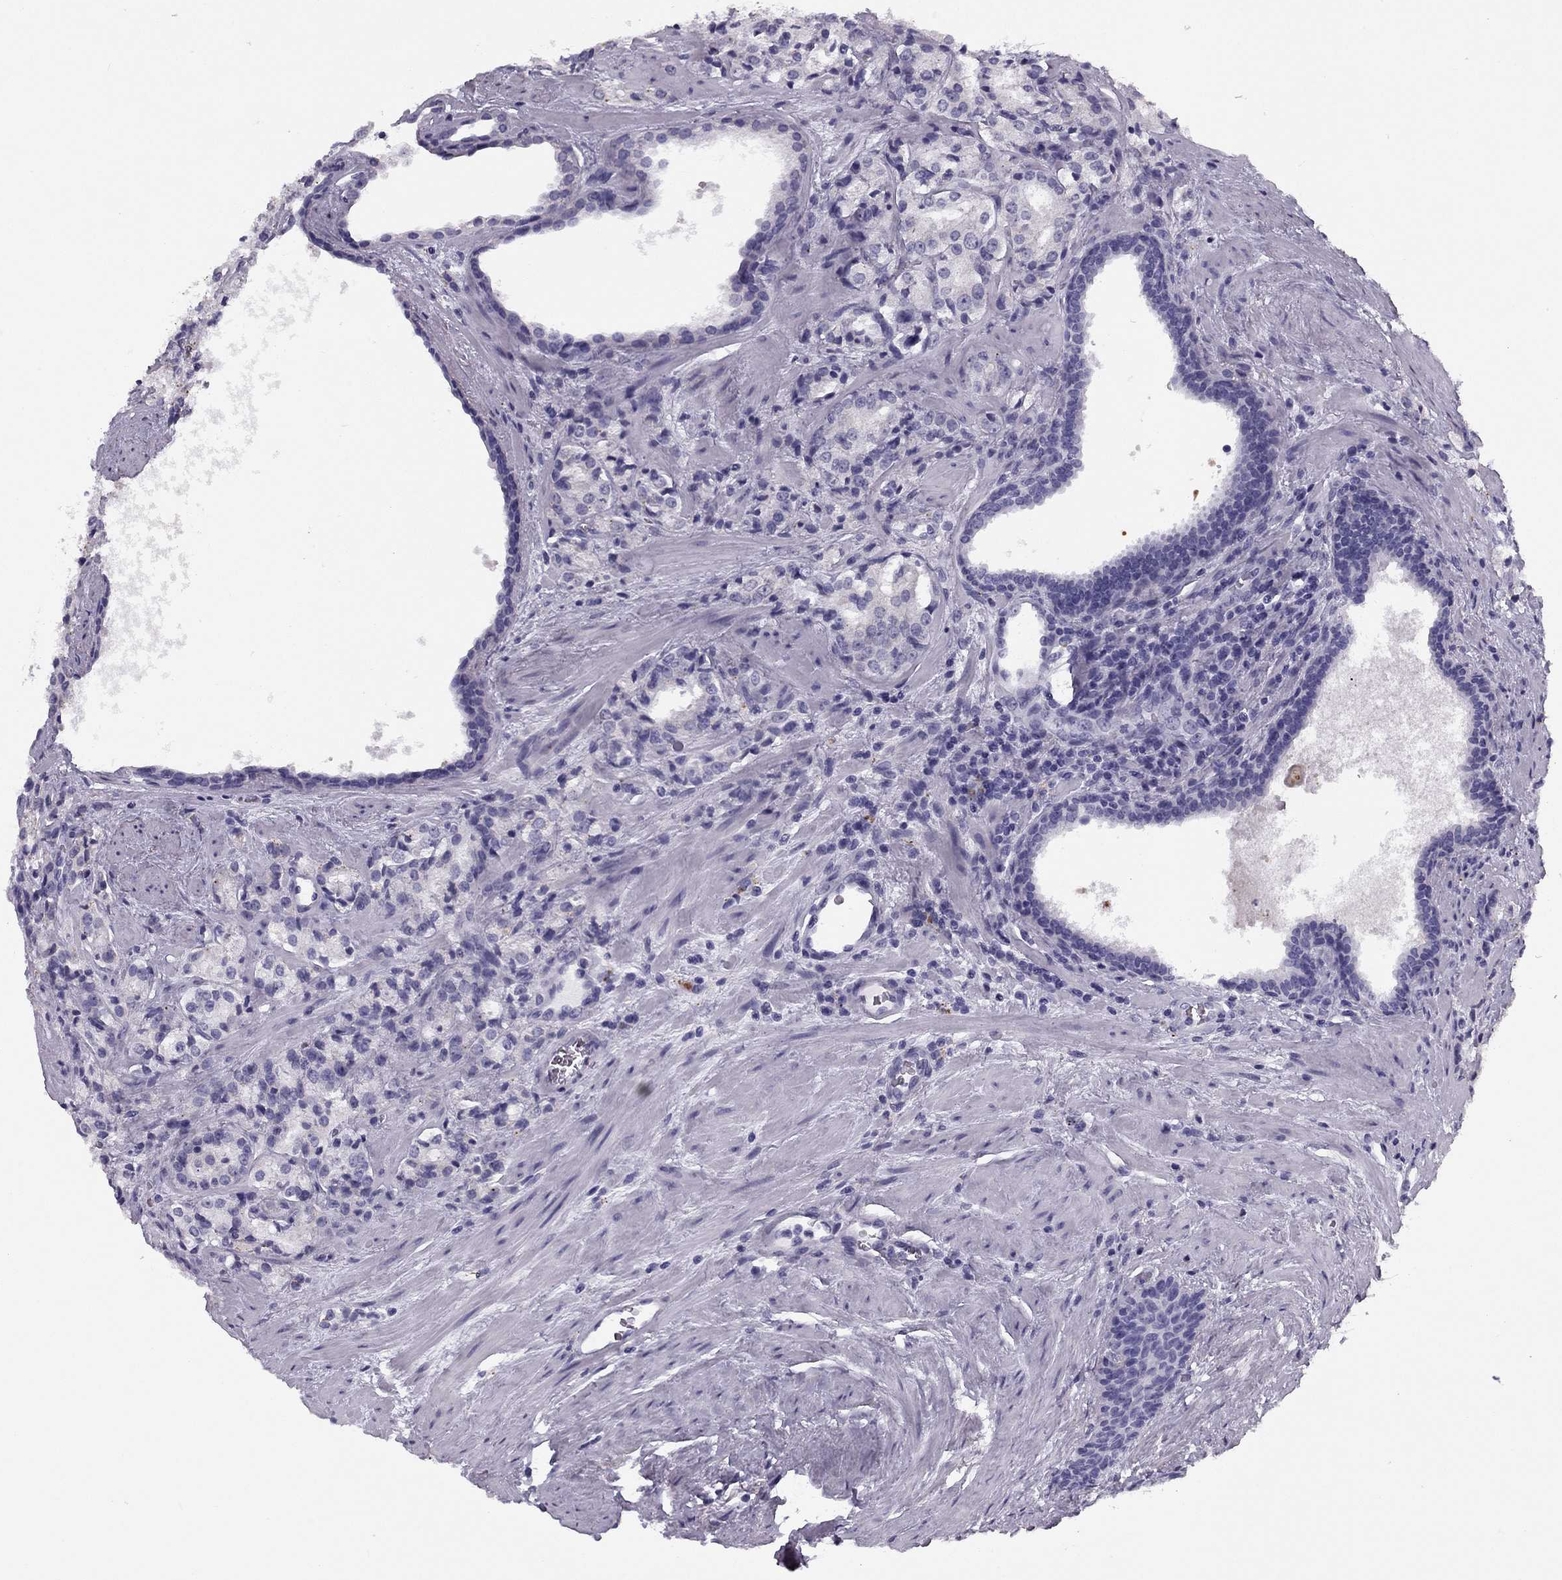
{"staining": {"intensity": "negative", "quantity": "none", "location": "none"}, "tissue": "prostate cancer", "cell_type": "Tumor cells", "image_type": "cancer", "snomed": [{"axis": "morphology", "description": "Adenocarcinoma, Low grade"}, {"axis": "topography", "description": "Prostate"}], "caption": "Micrograph shows no protein positivity in tumor cells of prostate cancer (low-grade adenocarcinoma) tissue.", "gene": "MC5R", "patient": {"sex": "male", "age": 56}}